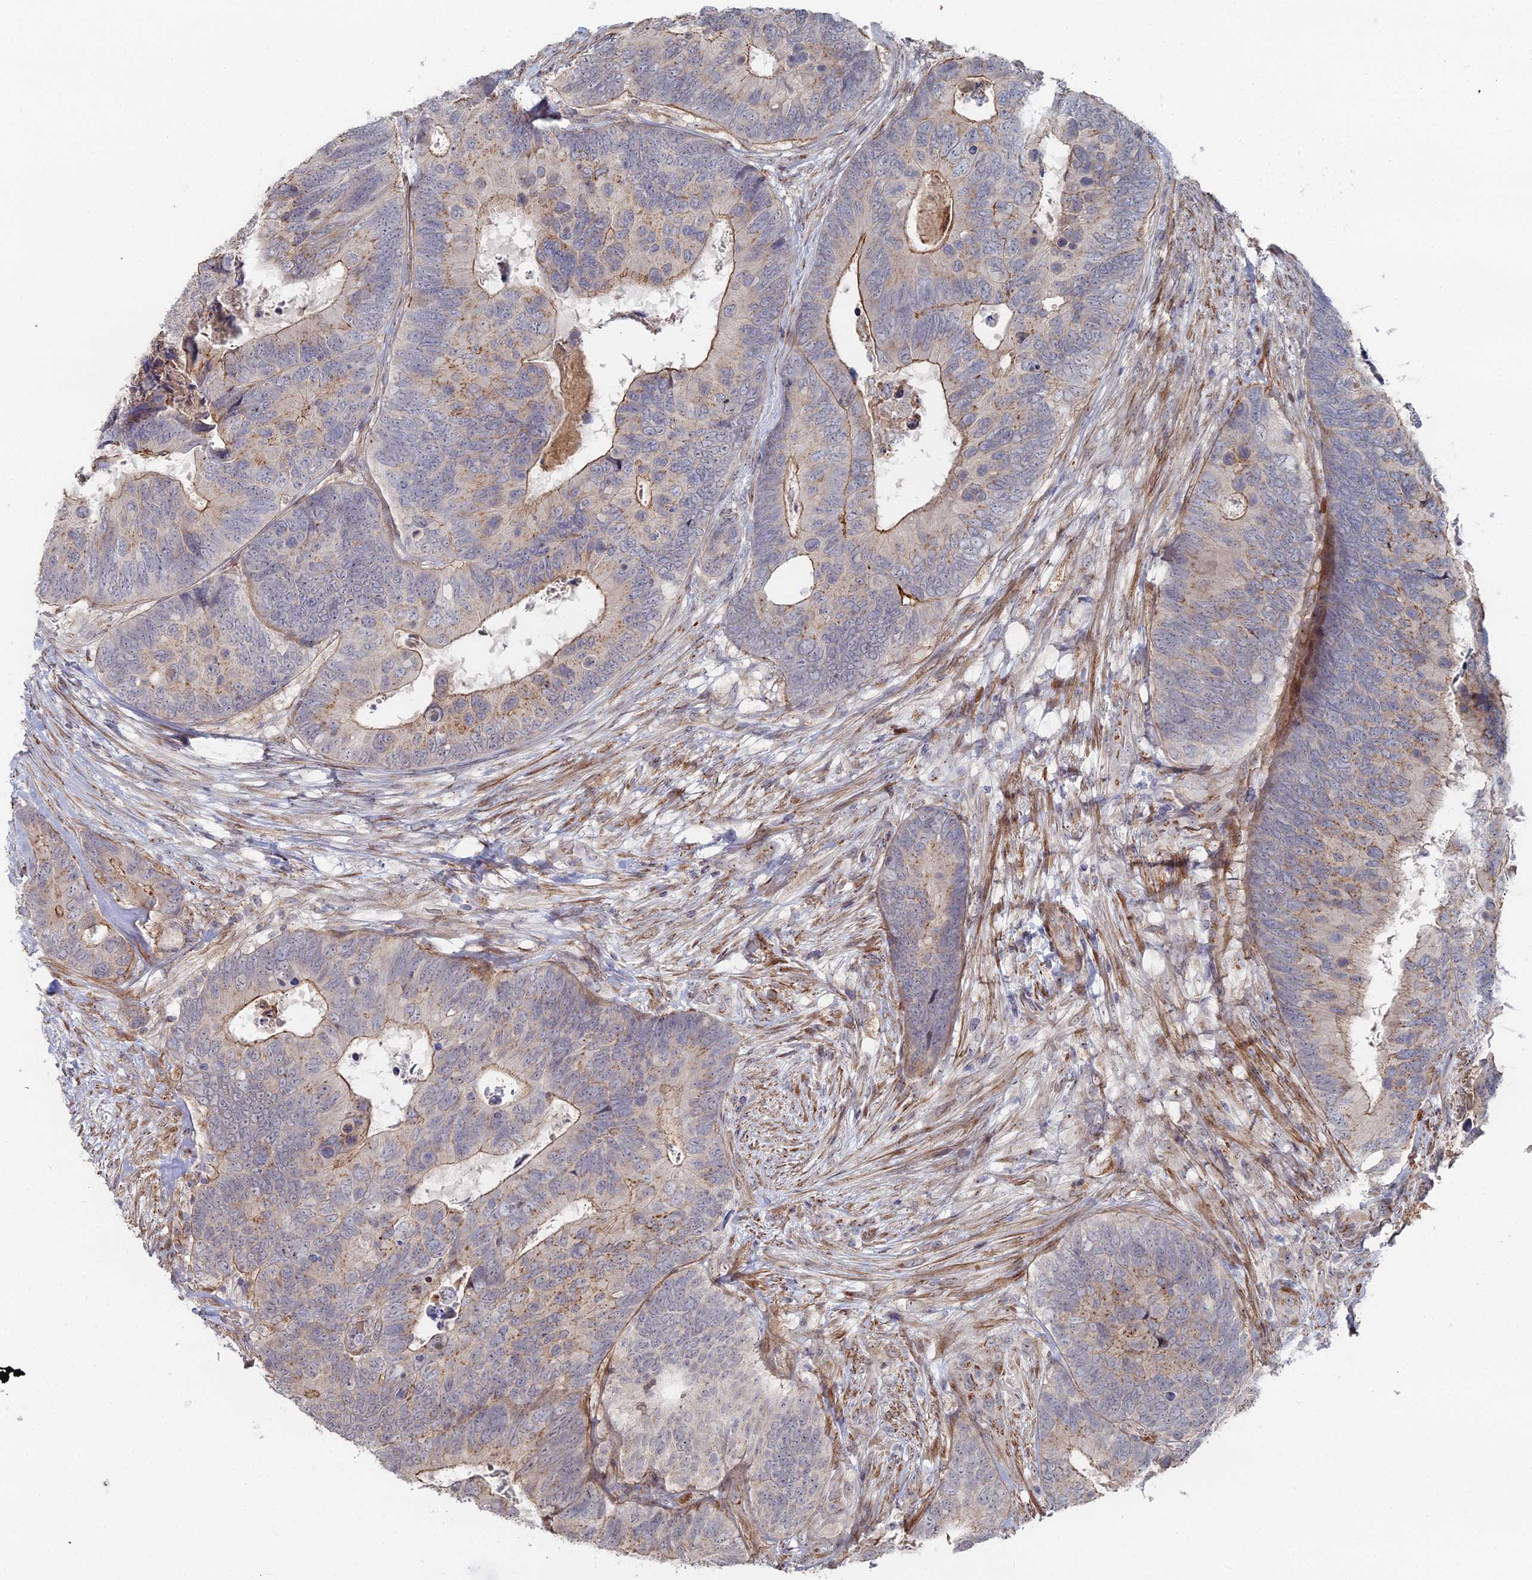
{"staining": {"intensity": "moderate", "quantity": "25%-75%", "location": "cytoplasmic/membranous"}, "tissue": "colorectal cancer", "cell_type": "Tumor cells", "image_type": "cancer", "snomed": [{"axis": "morphology", "description": "Adenocarcinoma, NOS"}, {"axis": "topography", "description": "Colon"}], "caption": "A medium amount of moderate cytoplasmic/membranous expression is appreciated in approximately 25%-75% of tumor cells in colorectal adenocarcinoma tissue. The staining was performed using DAB, with brown indicating positive protein expression. Nuclei are stained blue with hematoxylin.", "gene": "SGMS1", "patient": {"sex": "female", "age": 67}}